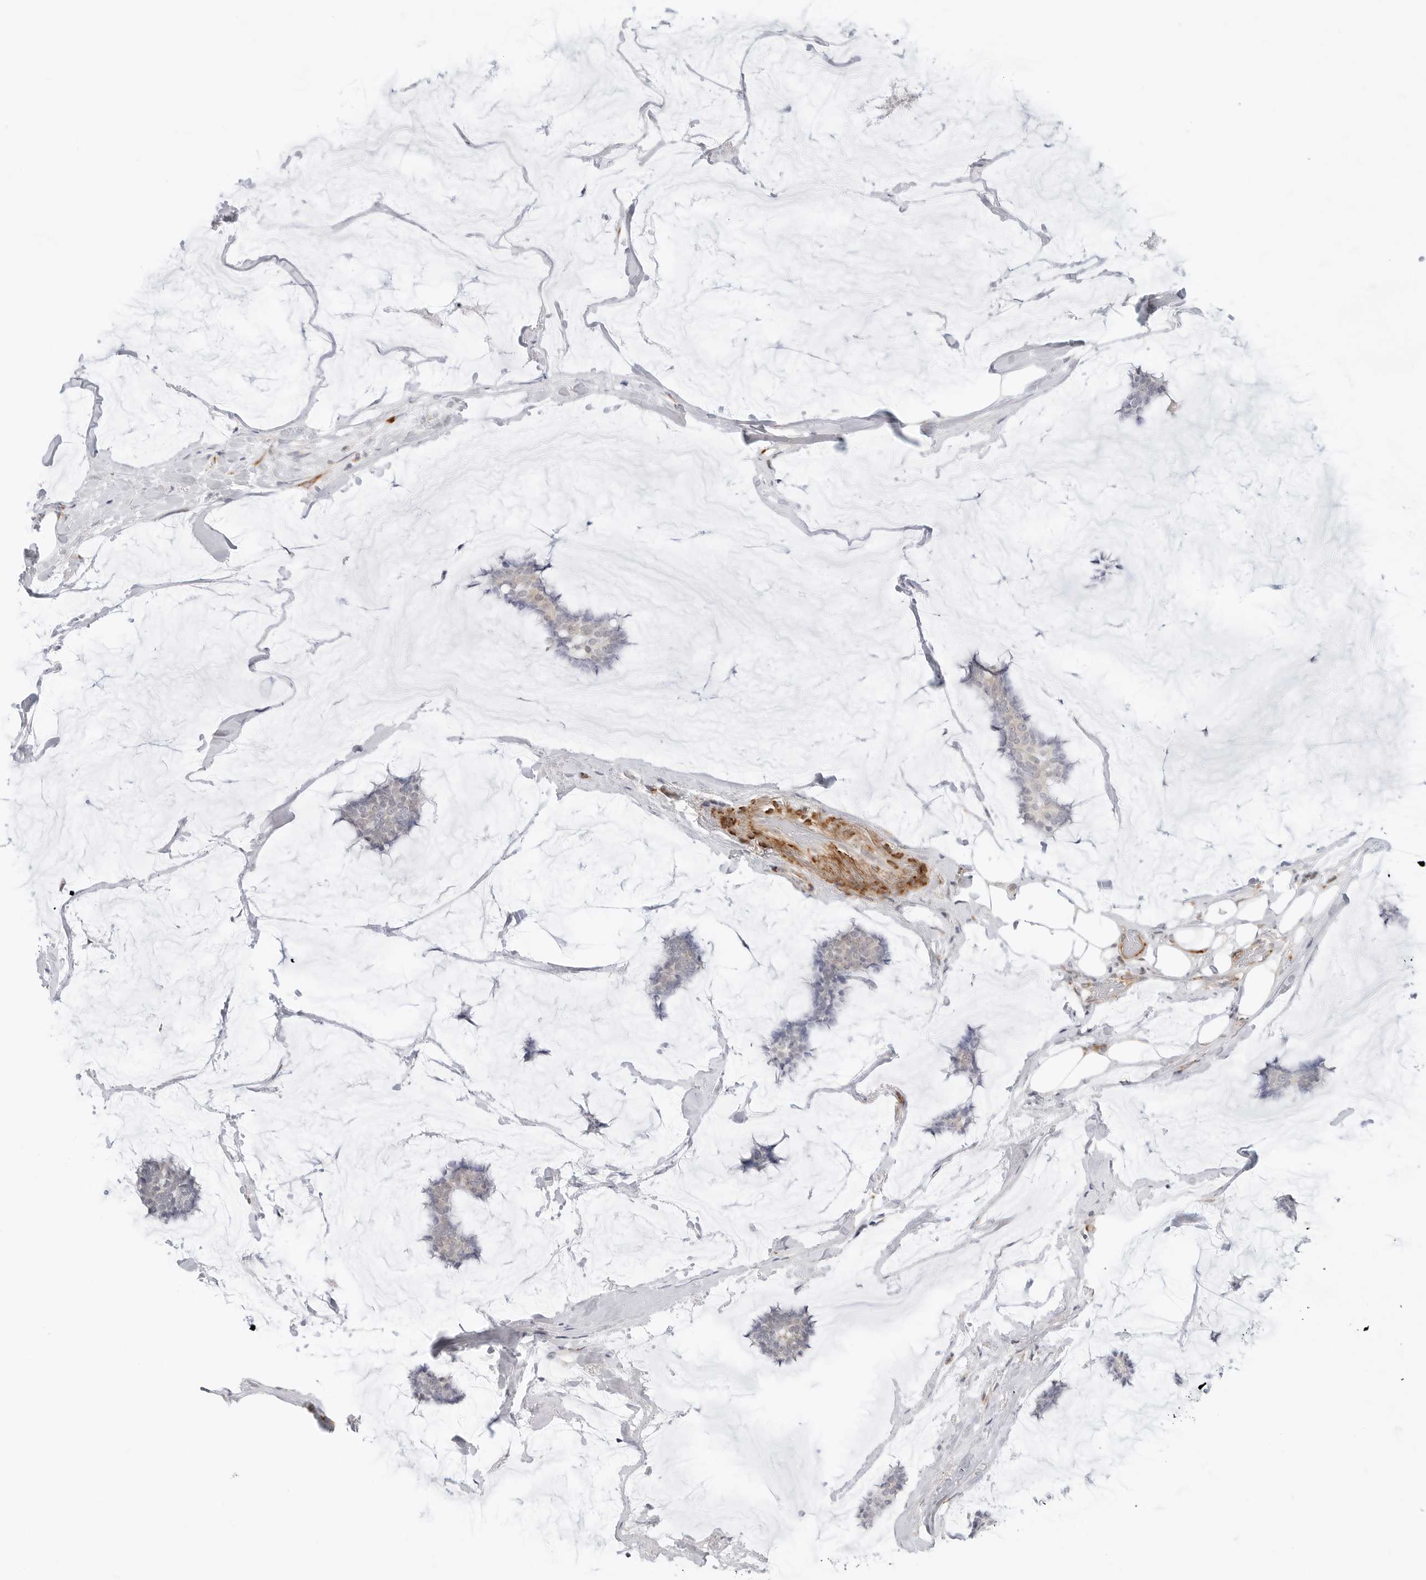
{"staining": {"intensity": "negative", "quantity": "none", "location": "none"}, "tissue": "breast cancer", "cell_type": "Tumor cells", "image_type": "cancer", "snomed": [{"axis": "morphology", "description": "Duct carcinoma"}, {"axis": "topography", "description": "Breast"}], "caption": "DAB immunohistochemical staining of human breast invasive ductal carcinoma displays no significant positivity in tumor cells.", "gene": "C1QTNF1", "patient": {"sex": "female", "age": 93}}